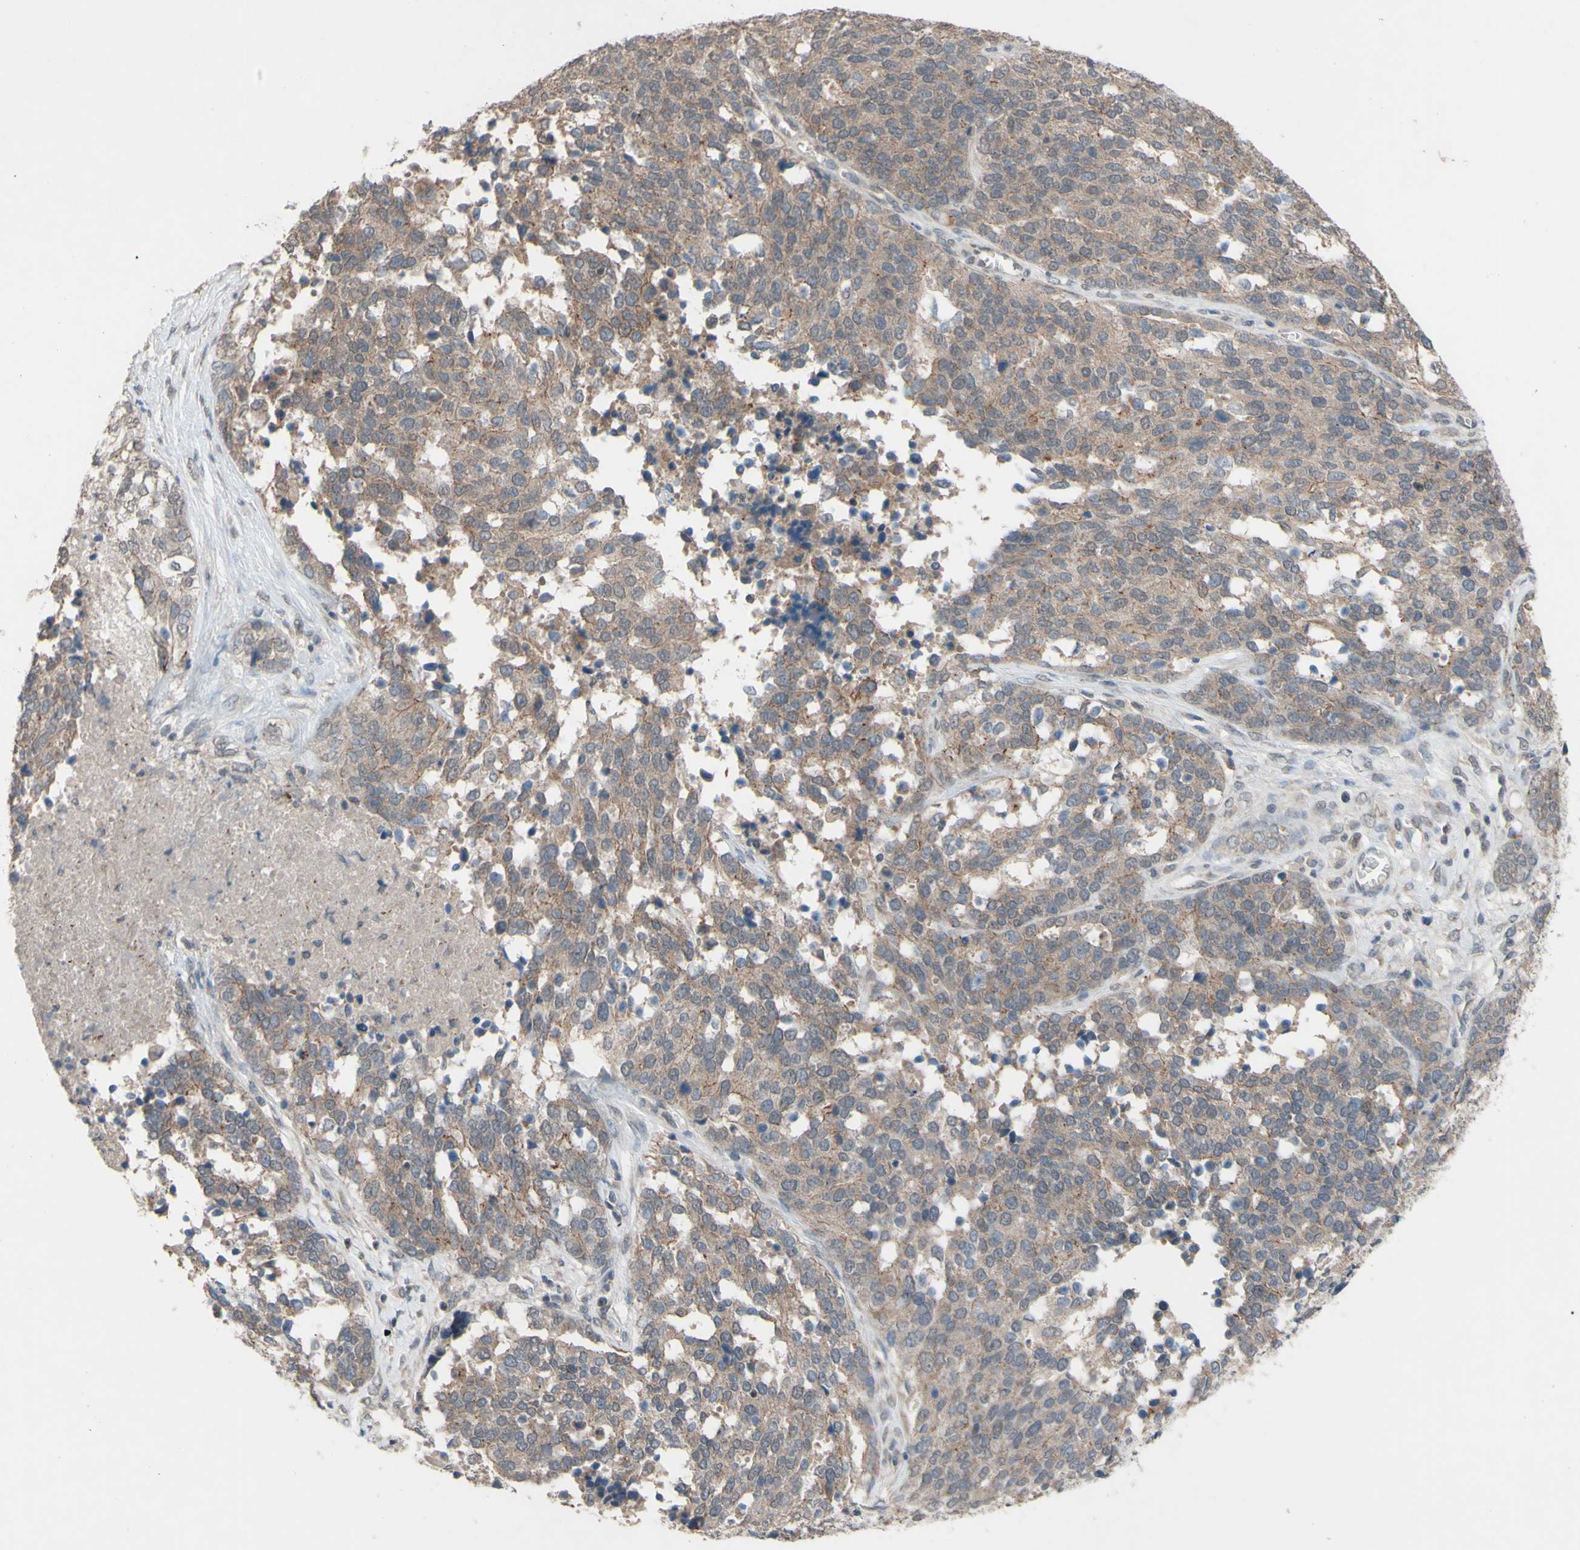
{"staining": {"intensity": "moderate", "quantity": ">75%", "location": "cytoplasmic/membranous"}, "tissue": "ovarian cancer", "cell_type": "Tumor cells", "image_type": "cancer", "snomed": [{"axis": "morphology", "description": "Cystadenocarcinoma, serous, NOS"}, {"axis": "topography", "description": "Ovary"}], "caption": "Serous cystadenocarcinoma (ovarian) tissue reveals moderate cytoplasmic/membranous positivity in approximately >75% of tumor cells, visualized by immunohistochemistry. The staining was performed using DAB (3,3'-diaminobenzidine) to visualize the protein expression in brown, while the nuclei were stained in blue with hematoxylin (Magnification: 20x).", "gene": "CDCP1", "patient": {"sex": "female", "age": 44}}